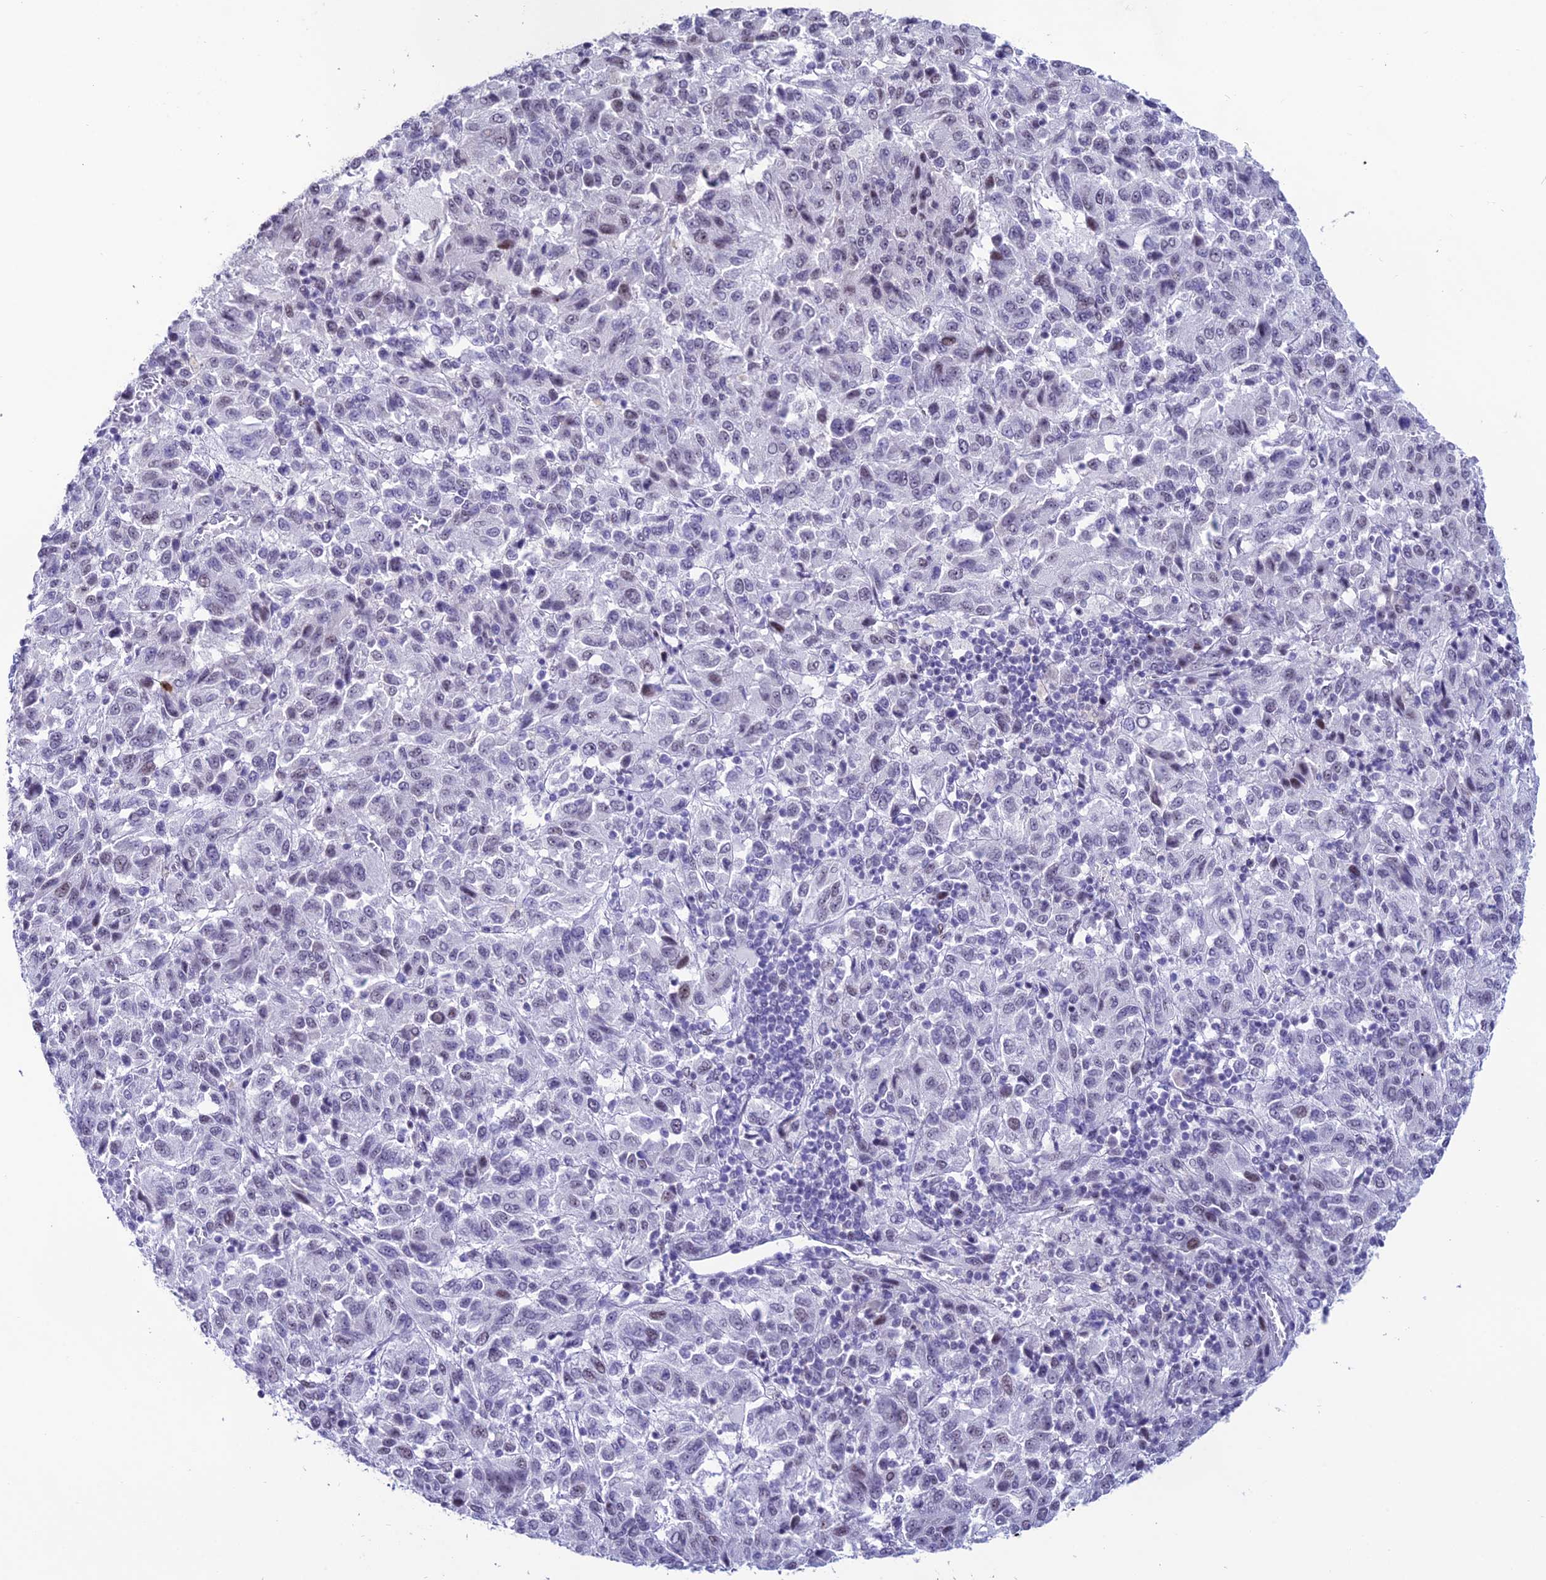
{"staining": {"intensity": "negative", "quantity": "none", "location": "none"}, "tissue": "melanoma", "cell_type": "Tumor cells", "image_type": "cancer", "snomed": [{"axis": "morphology", "description": "Malignant melanoma, Metastatic site"}, {"axis": "topography", "description": "Lung"}], "caption": "High power microscopy image of an IHC photomicrograph of melanoma, revealing no significant staining in tumor cells.", "gene": "MFSD2B", "patient": {"sex": "male", "age": 64}}